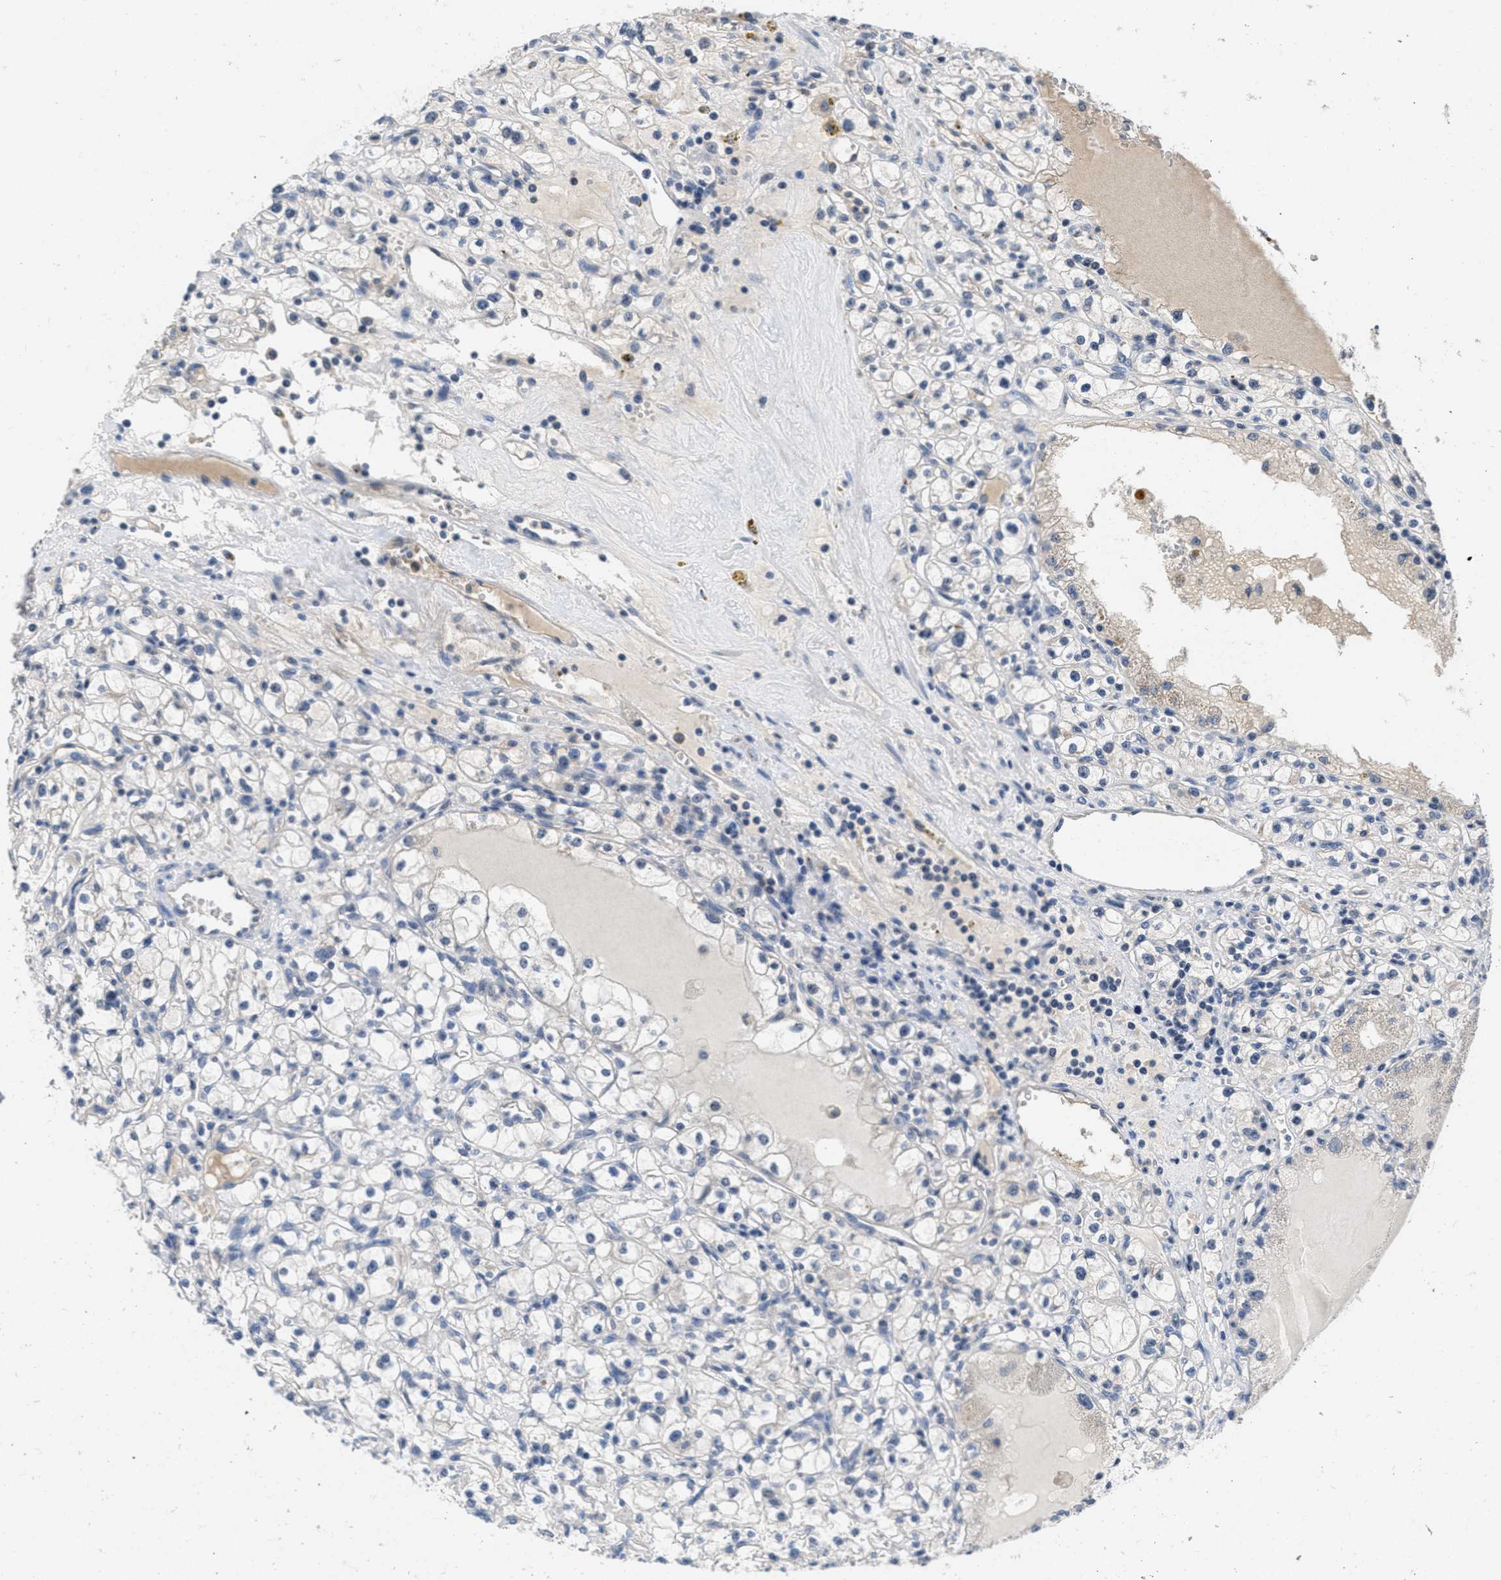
{"staining": {"intensity": "negative", "quantity": "none", "location": "none"}, "tissue": "renal cancer", "cell_type": "Tumor cells", "image_type": "cancer", "snomed": [{"axis": "morphology", "description": "Adenocarcinoma, NOS"}, {"axis": "topography", "description": "Kidney"}], "caption": "Immunohistochemical staining of human renal cancer (adenocarcinoma) demonstrates no significant staining in tumor cells. (IHC, brightfield microscopy, high magnification).", "gene": "ANGPT1", "patient": {"sex": "male", "age": 56}}